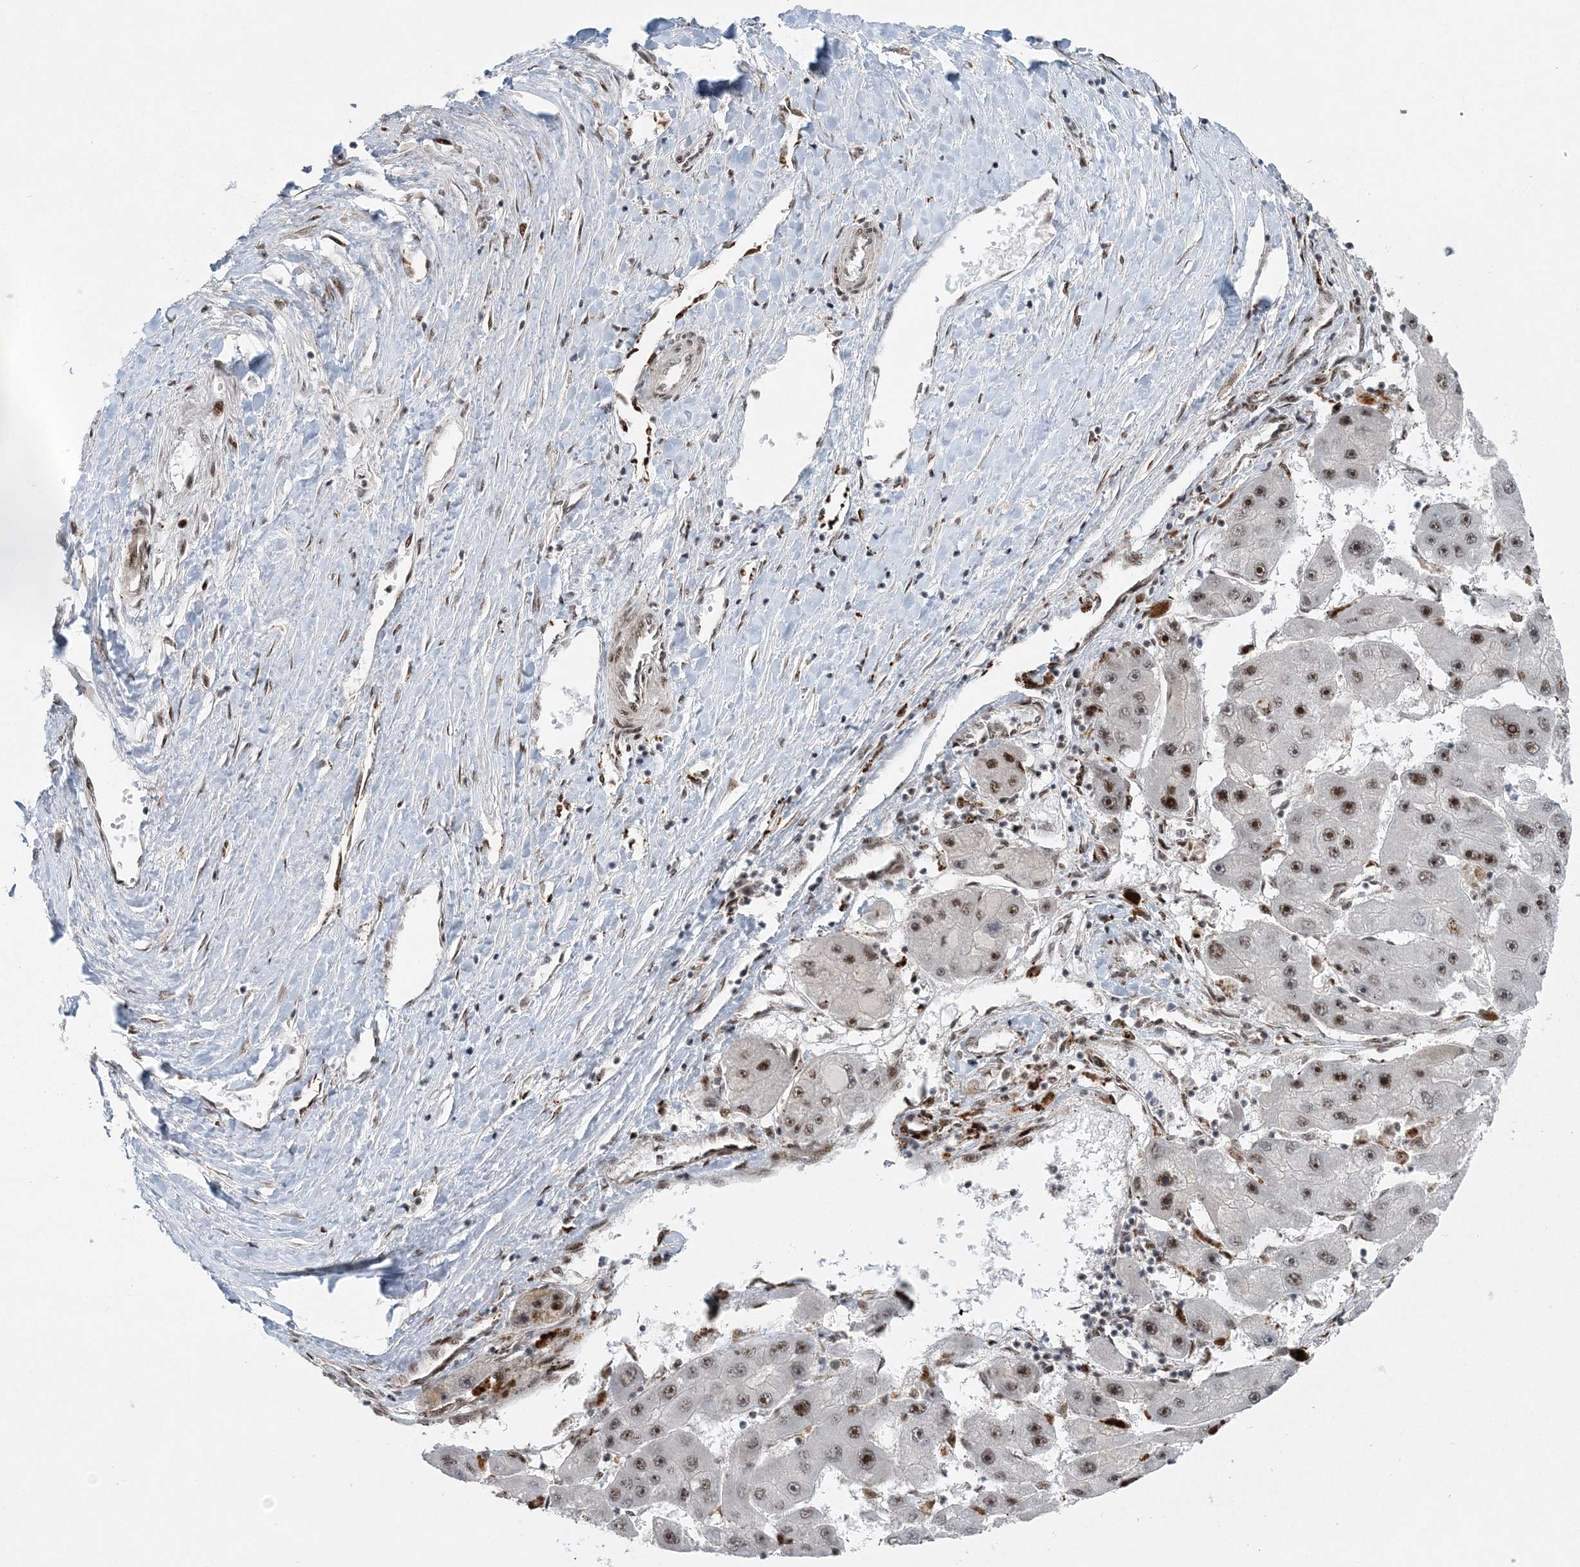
{"staining": {"intensity": "moderate", "quantity": ">75%", "location": "nuclear"}, "tissue": "liver cancer", "cell_type": "Tumor cells", "image_type": "cancer", "snomed": [{"axis": "morphology", "description": "Carcinoma, Hepatocellular, NOS"}, {"axis": "topography", "description": "Liver"}], "caption": "Liver cancer (hepatocellular carcinoma) tissue exhibits moderate nuclear expression in approximately >75% of tumor cells (IHC, brightfield microscopy, high magnification).", "gene": "CWC22", "patient": {"sex": "female", "age": 61}}